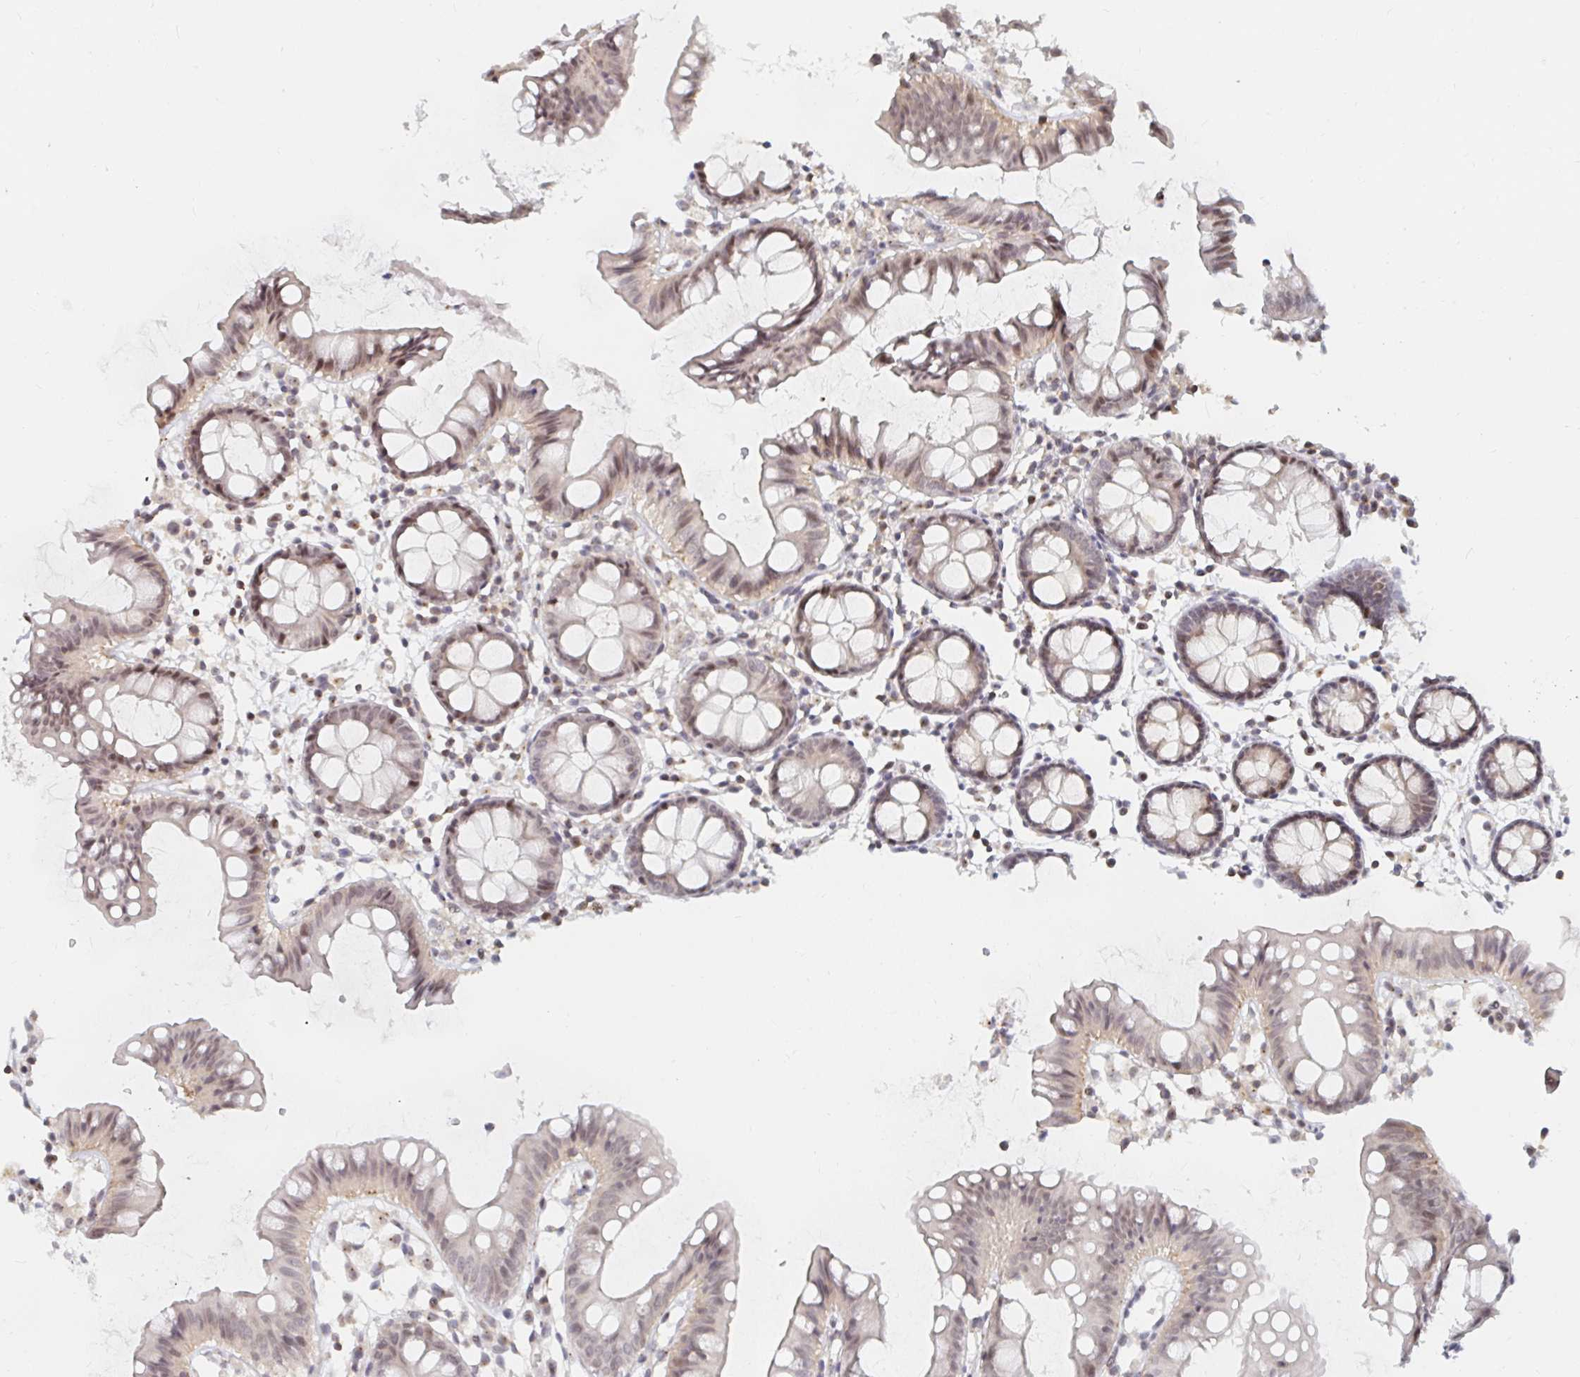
{"staining": {"intensity": "moderate", "quantity": ">75%", "location": "nuclear"}, "tissue": "colon", "cell_type": "Endothelial cells", "image_type": "normal", "snomed": [{"axis": "morphology", "description": "Normal tissue, NOS"}, {"axis": "topography", "description": "Colon"}], "caption": "The micrograph displays immunohistochemical staining of normal colon. There is moderate nuclear staining is appreciated in about >75% of endothelial cells. (Brightfield microscopy of DAB IHC at high magnification).", "gene": "CHD2", "patient": {"sex": "female", "age": 84}}